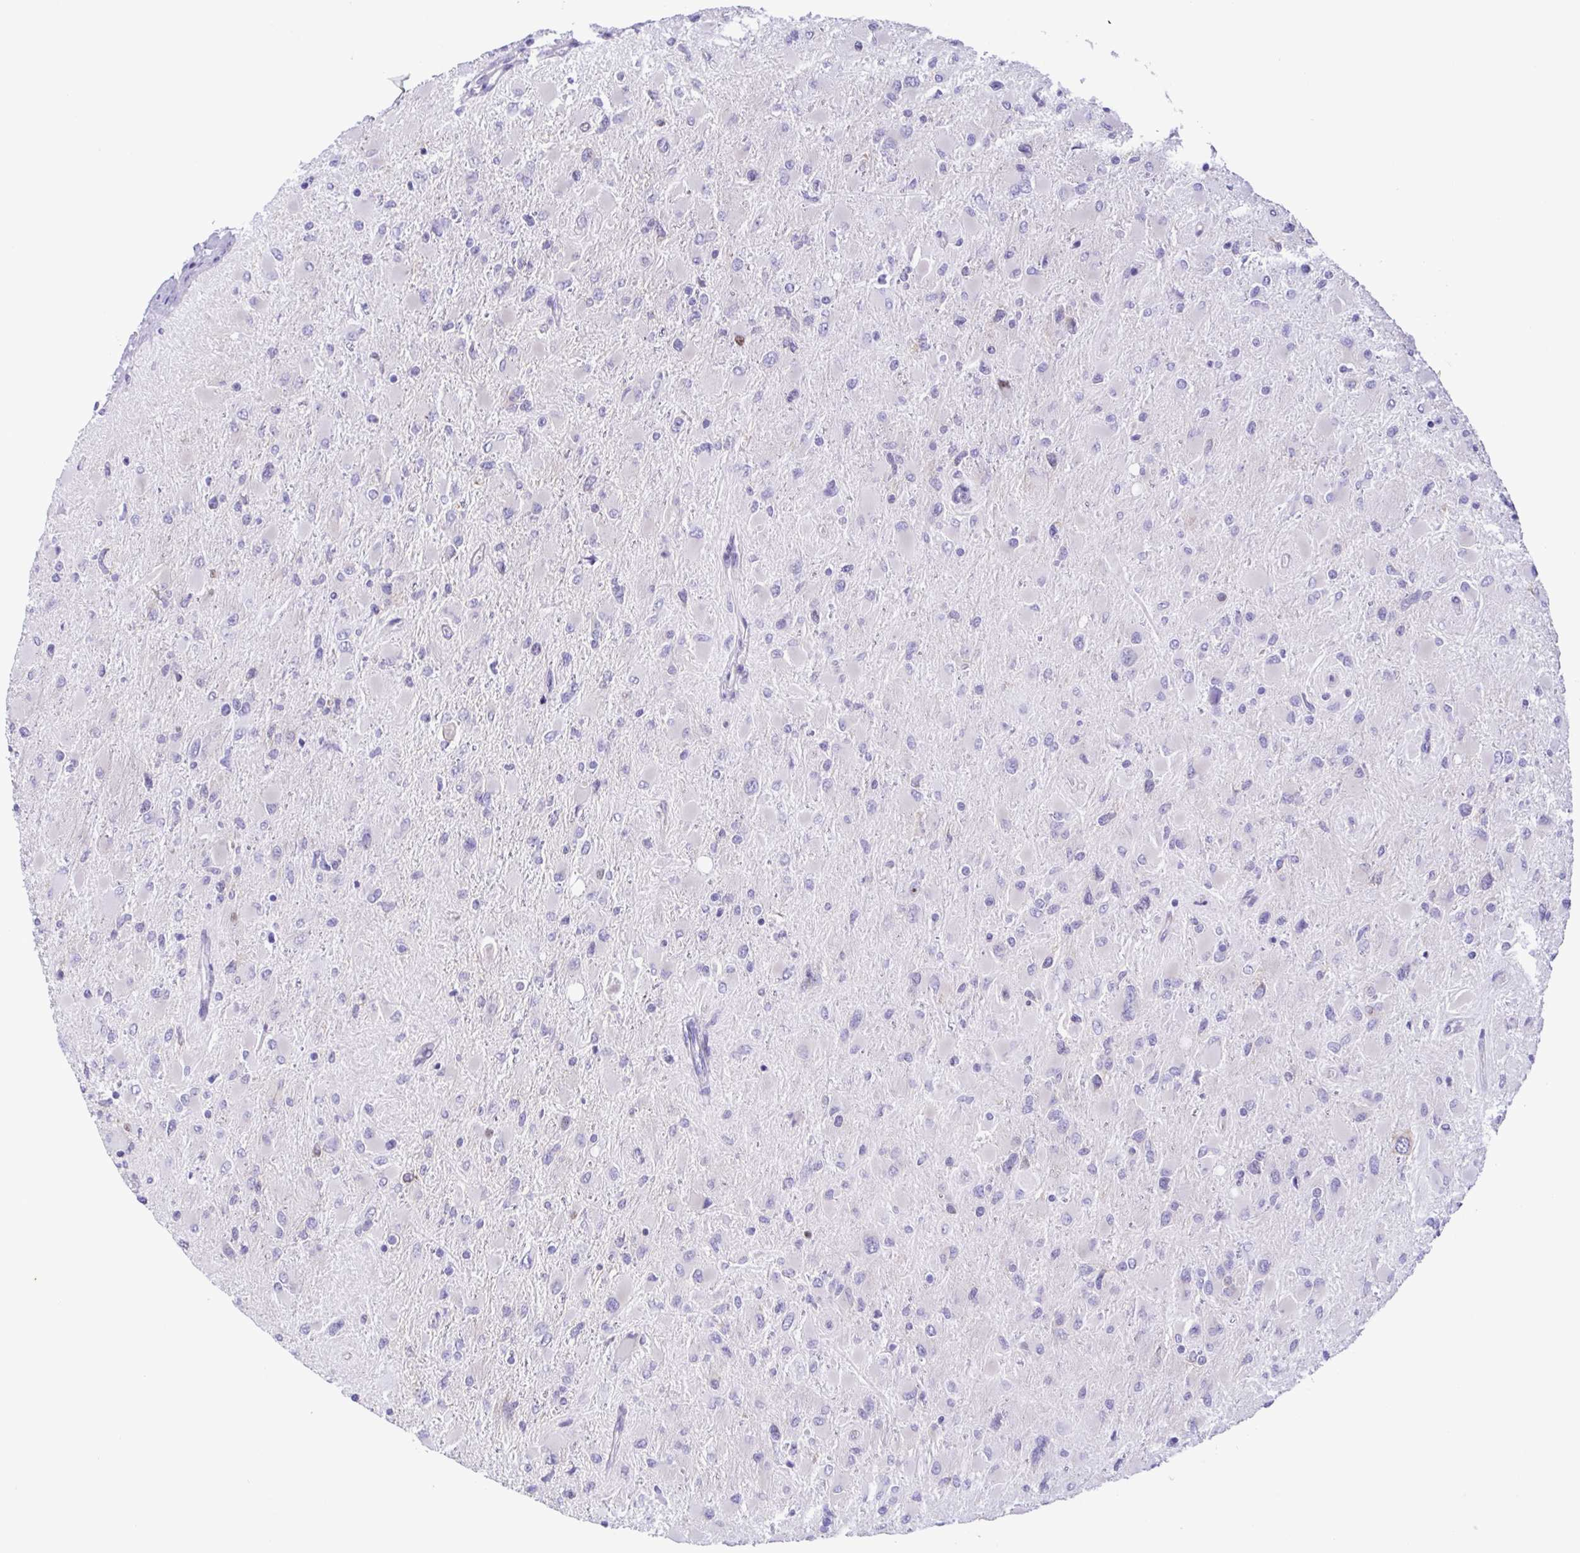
{"staining": {"intensity": "negative", "quantity": "none", "location": "none"}, "tissue": "glioma", "cell_type": "Tumor cells", "image_type": "cancer", "snomed": [{"axis": "morphology", "description": "Glioma, malignant, High grade"}, {"axis": "topography", "description": "Cerebral cortex"}], "caption": "This is an immunohistochemistry (IHC) micrograph of glioma. There is no expression in tumor cells.", "gene": "TNNI3", "patient": {"sex": "female", "age": 36}}